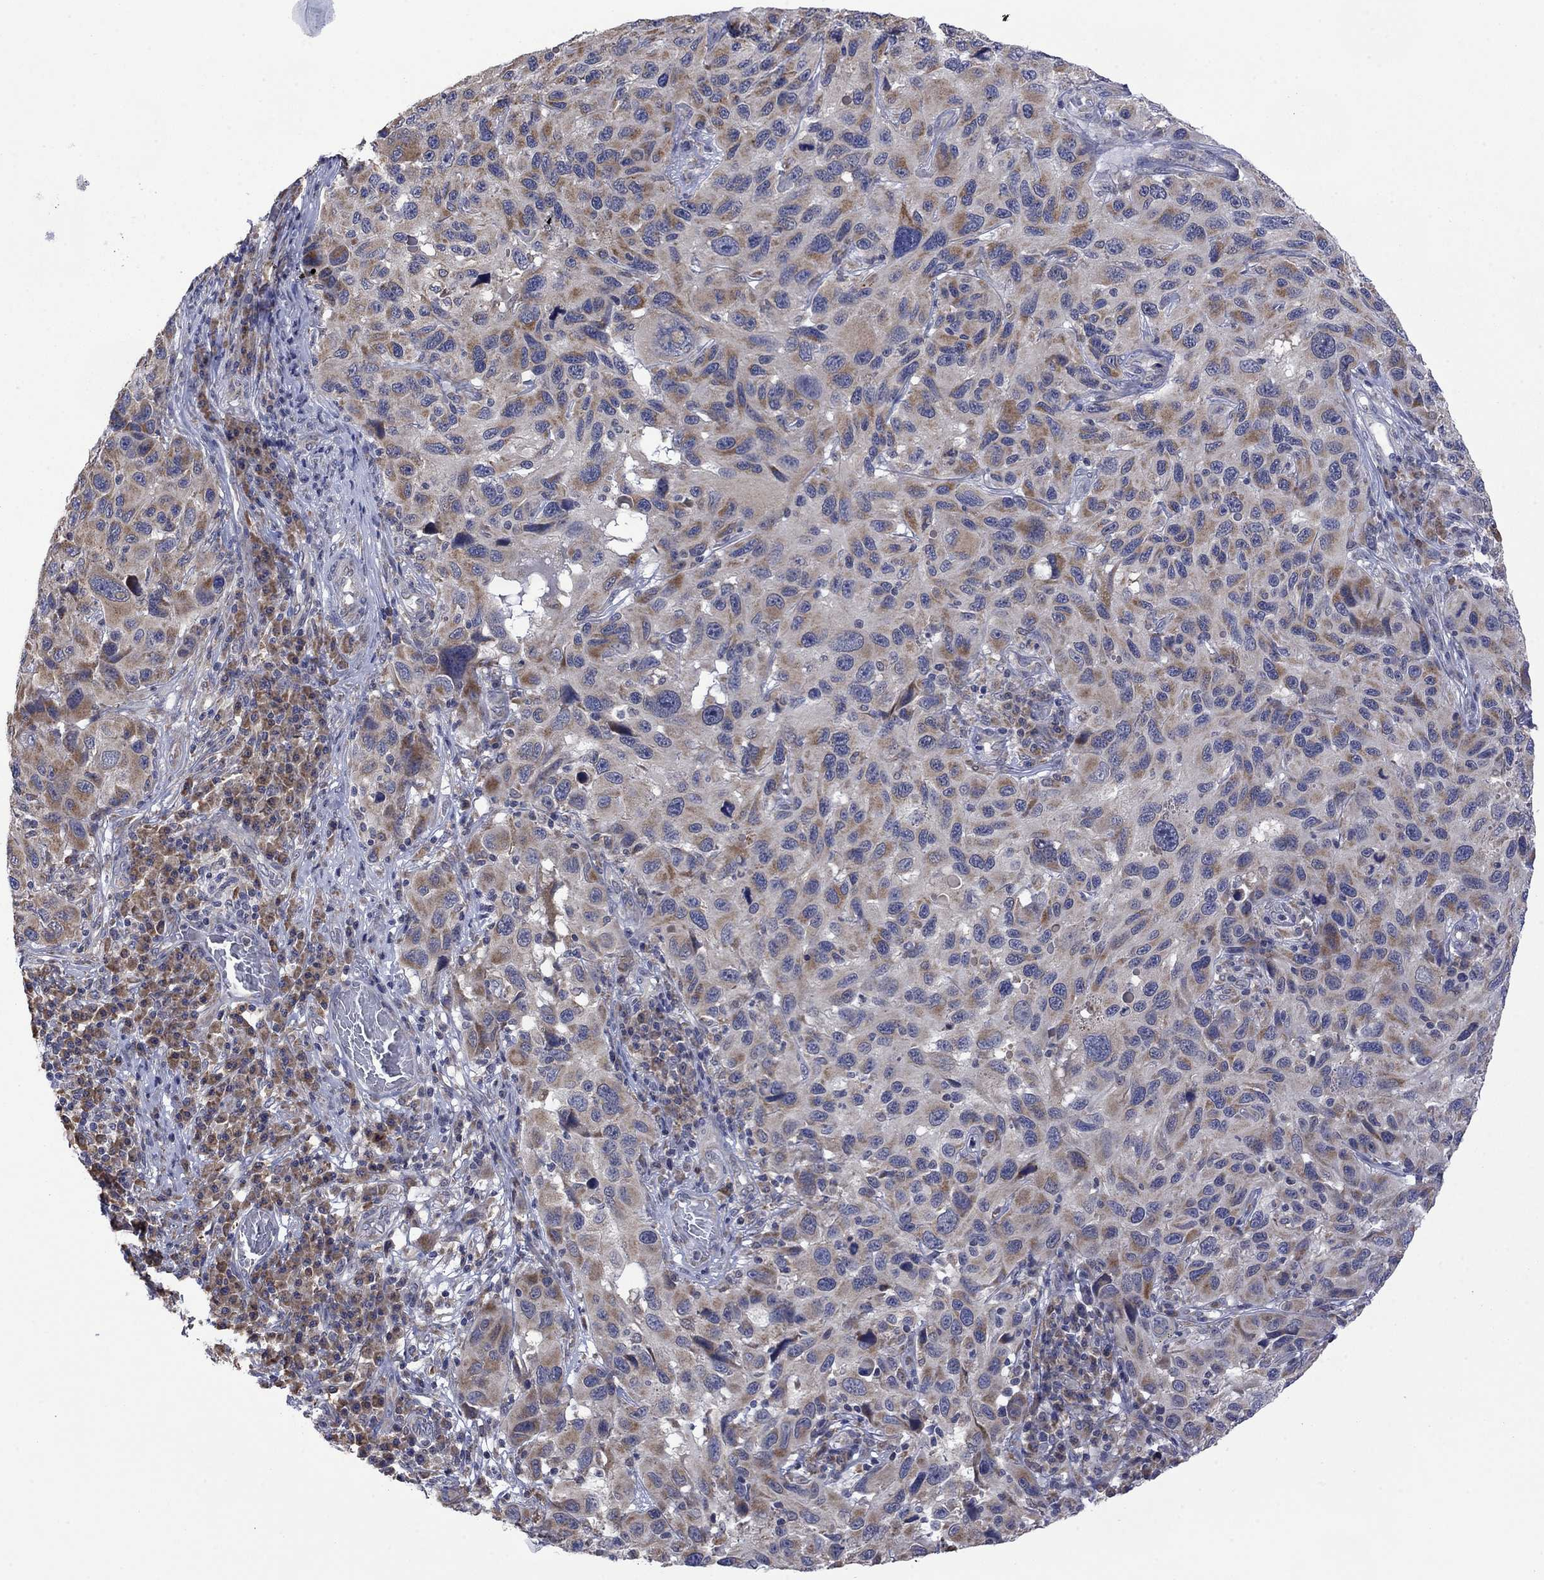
{"staining": {"intensity": "moderate", "quantity": ">75%", "location": "cytoplasmic/membranous"}, "tissue": "melanoma", "cell_type": "Tumor cells", "image_type": "cancer", "snomed": [{"axis": "morphology", "description": "Malignant melanoma, NOS"}, {"axis": "topography", "description": "Skin"}], "caption": "Malignant melanoma stained with DAB (3,3'-diaminobenzidine) immunohistochemistry shows medium levels of moderate cytoplasmic/membranous expression in about >75% of tumor cells. Using DAB (brown) and hematoxylin (blue) stains, captured at high magnification using brightfield microscopy.", "gene": "FURIN", "patient": {"sex": "male", "age": 53}}